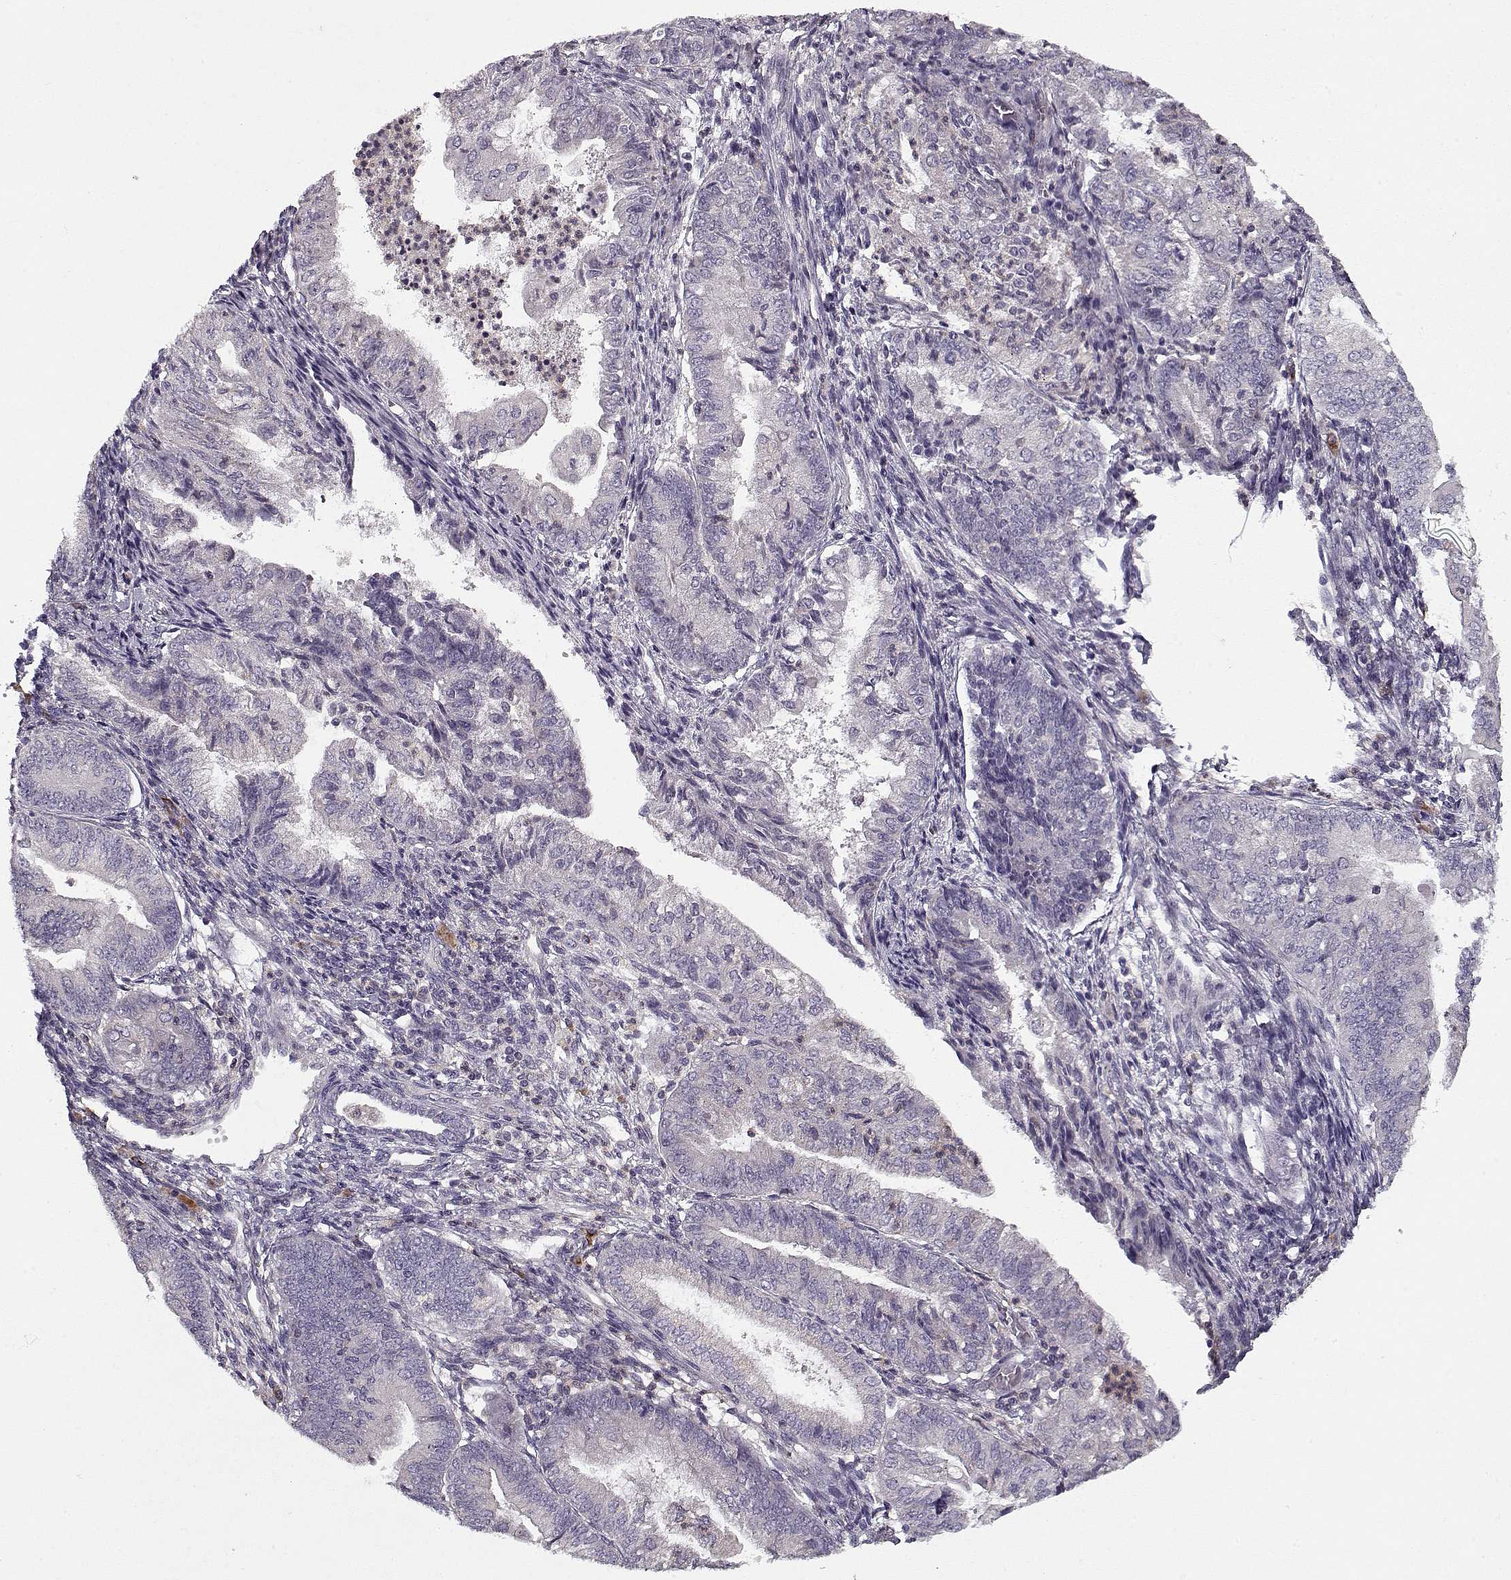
{"staining": {"intensity": "negative", "quantity": "none", "location": "none"}, "tissue": "endometrial cancer", "cell_type": "Tumor cells", "image_type": "cancer", "snomed": [{"axis": "morphology", "description": "Adenocarcinoma, NOS"}, {"axis": "topography", "description": "Endometrium"}], "caption": "There is no significant staining in tumor cells of endometrial adenocarcinoma. (Immunohistochemistry, brightfield microscopy, high magnification).", "gene": "UNC13D", "patient": {"sex": "female", "age": 55}}